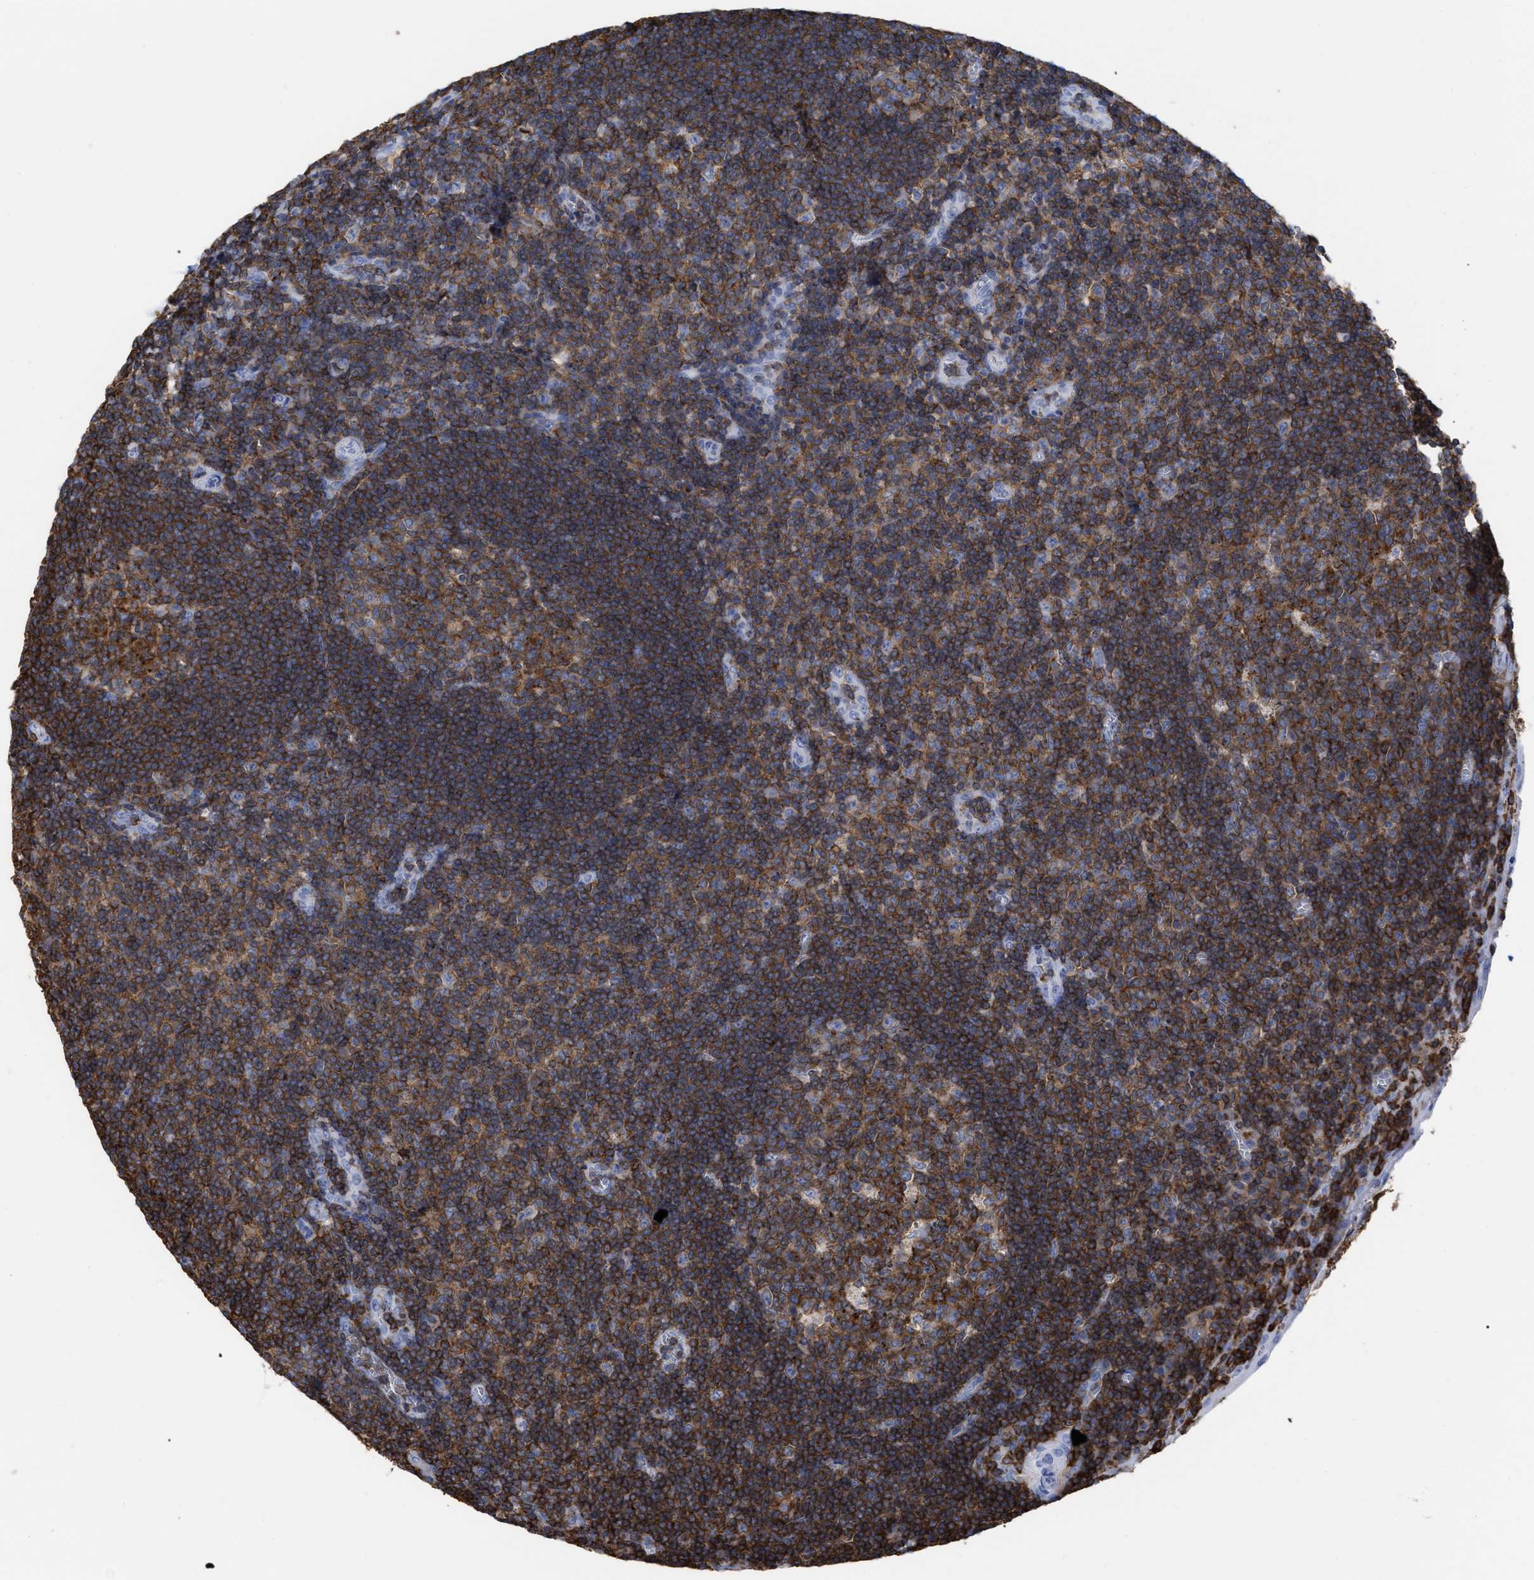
{"staining": {"intensity": "strong", "quantity": ">75%", "location": "cytoplasmic/membranous"}, "tissue": "tonsil", "cell_type": "Germinal center cells", "image_type": "normal", "snomed": [{"axis": "morphology", "description": "Normal tissue, NOS"}, {"axis": "topography", "description": "Tonsil"}], "caption": "This photomicrograph displays benign tonsil stained with IHC to label a protein in brown. The cytoplasmic/membranous of germinal center cells show strong positivity for the protein. Nuclei are counter-stained blue.", "gene": "HCLS1", "patient": {"sex": "male", "age": 37}}